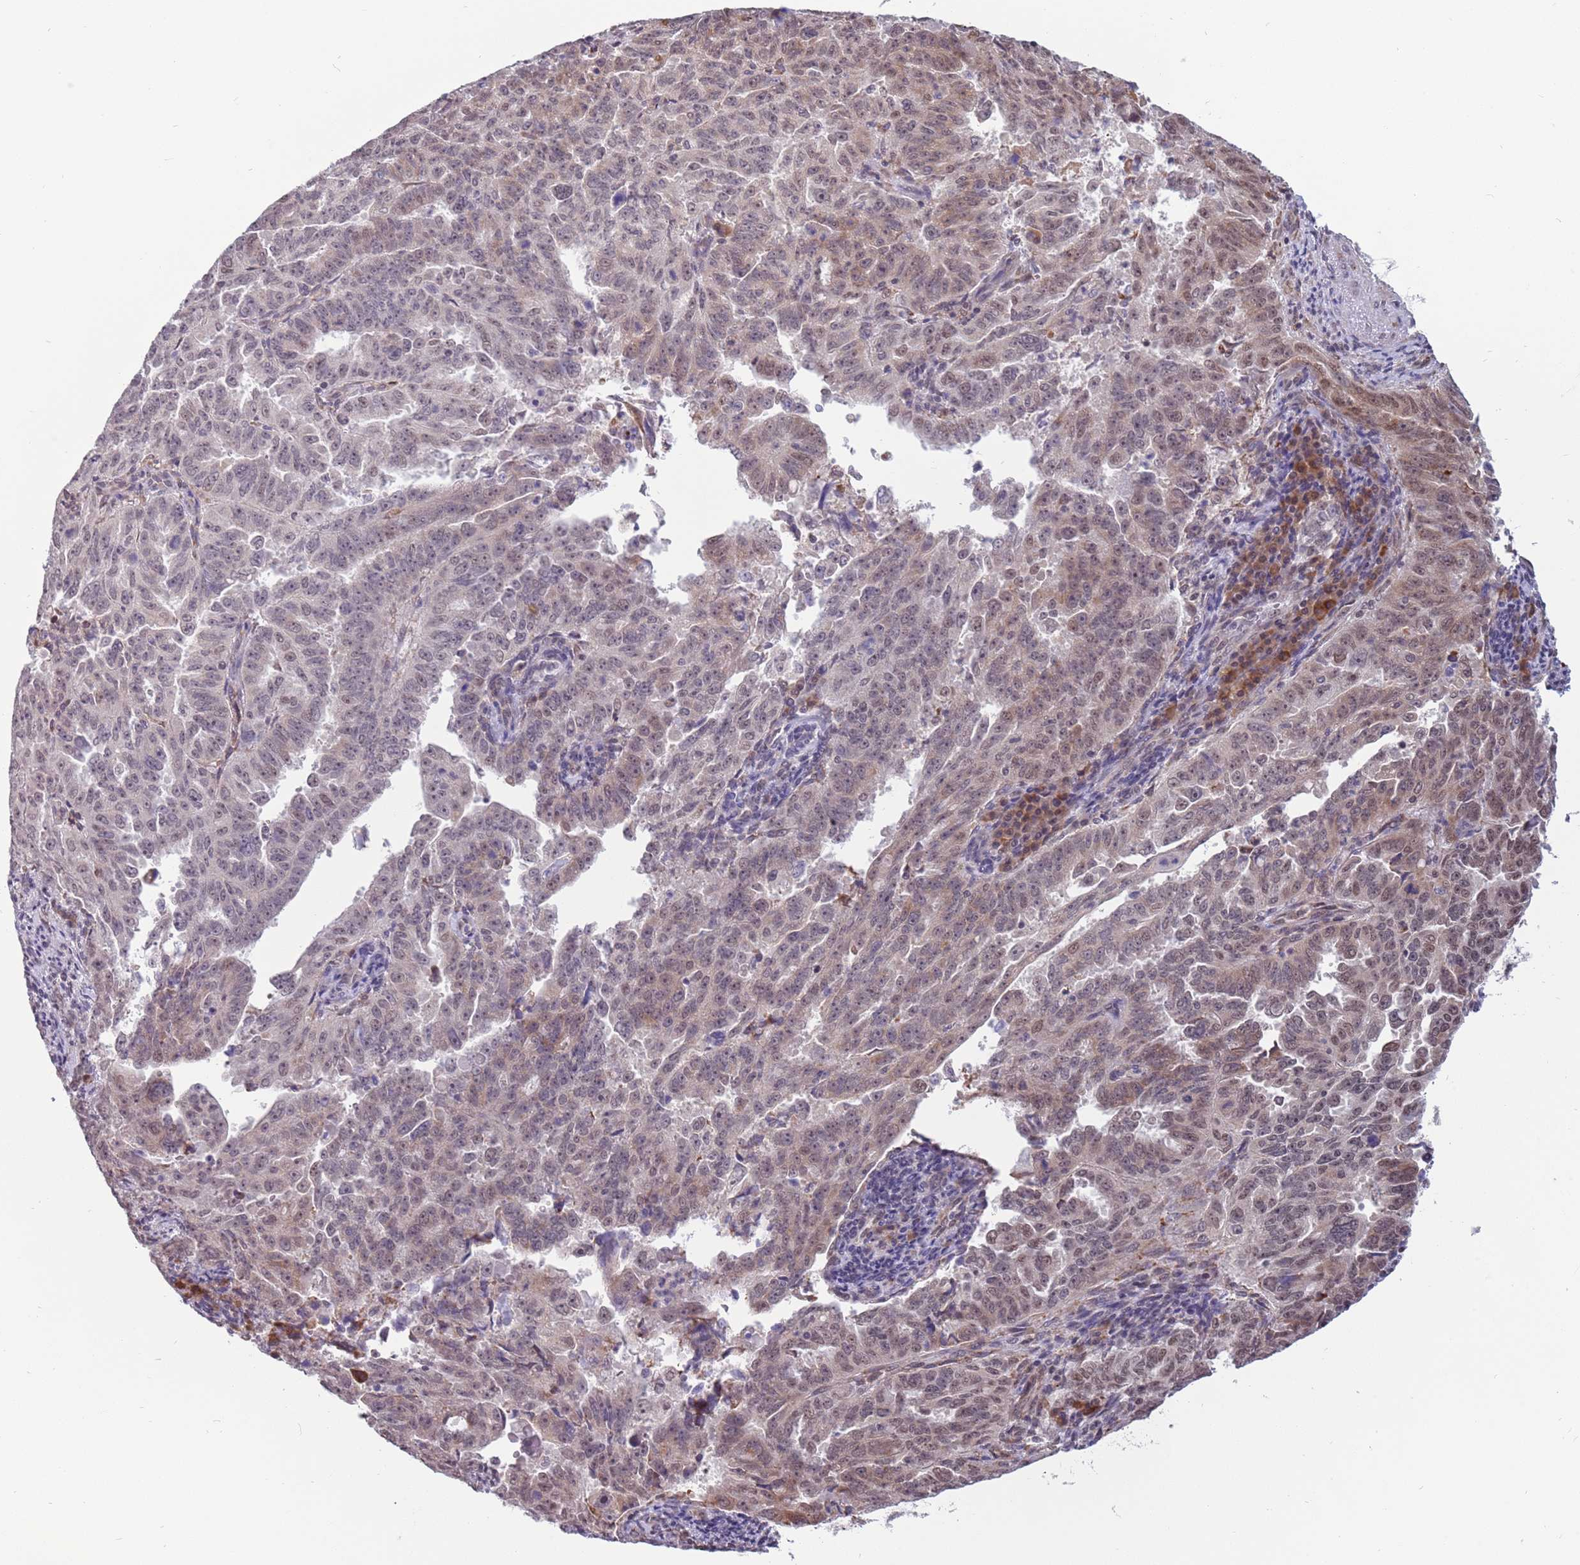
{"staining": {"intensity": "weak", "quantity": "25%-75%", "location": "cytoplasmic/membranous,nuclear"}, "tissue": "endometrial cancer", "cell_type": "Tumor cells", "image_type": "cancer", "snomed": [{"axis": "morphology", "description": "Adenocarcinoma, NOS"}, {"axis": "topography", "description": "Endometrium"}], "caption": "Weak cytoplasmic/membranous and nuclear staining is seen in about 25%-75% of tumor cells in endometrial cancer (adenocarcinoma). (DAB IHC, brown staining for protein, blue staining for nuclei).", "gene": "BARD1", "patient": {"sex": "female", "age": 65}}